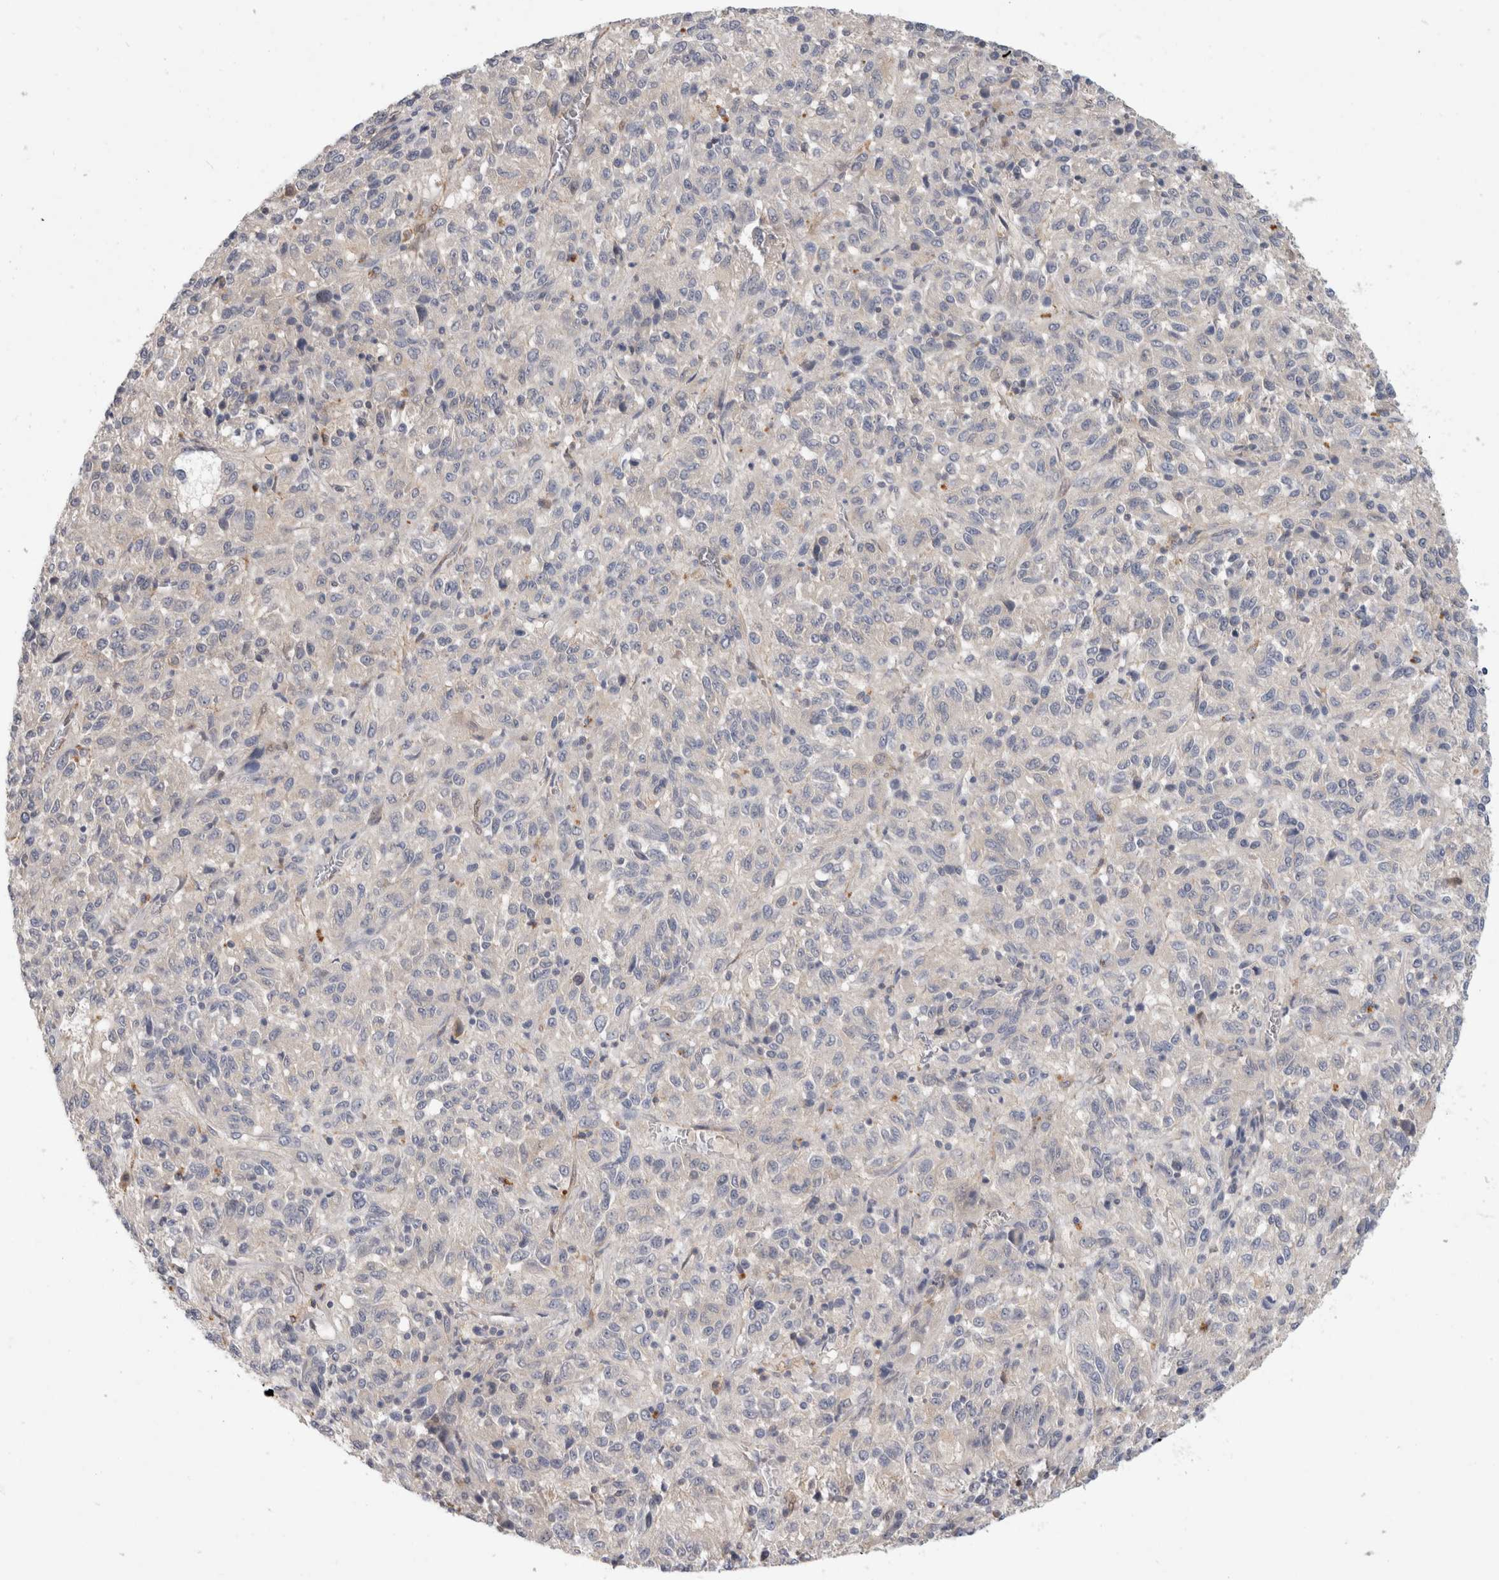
{"staining": {"intensity": "negative", "quantity": "none", "location": "none"}, "tissue": "melanoma", "cell_type": "Tumor cells", "image_type": "cancer", "snomed": [{"axis": "morphology", "description": "Malignant melanoma, Metastatic site"}, {"axis": "topography", "description": "Lung"}], "caption": "An immunohistochemistry image of melanoma is shown. There is no staining in tumor cells of melanoma. (DAB immunohistochemistry visualized using brightfield microscopy, high magnification).", "gene": "PGM1", "patient": {"sex": "male", "age": 64}}